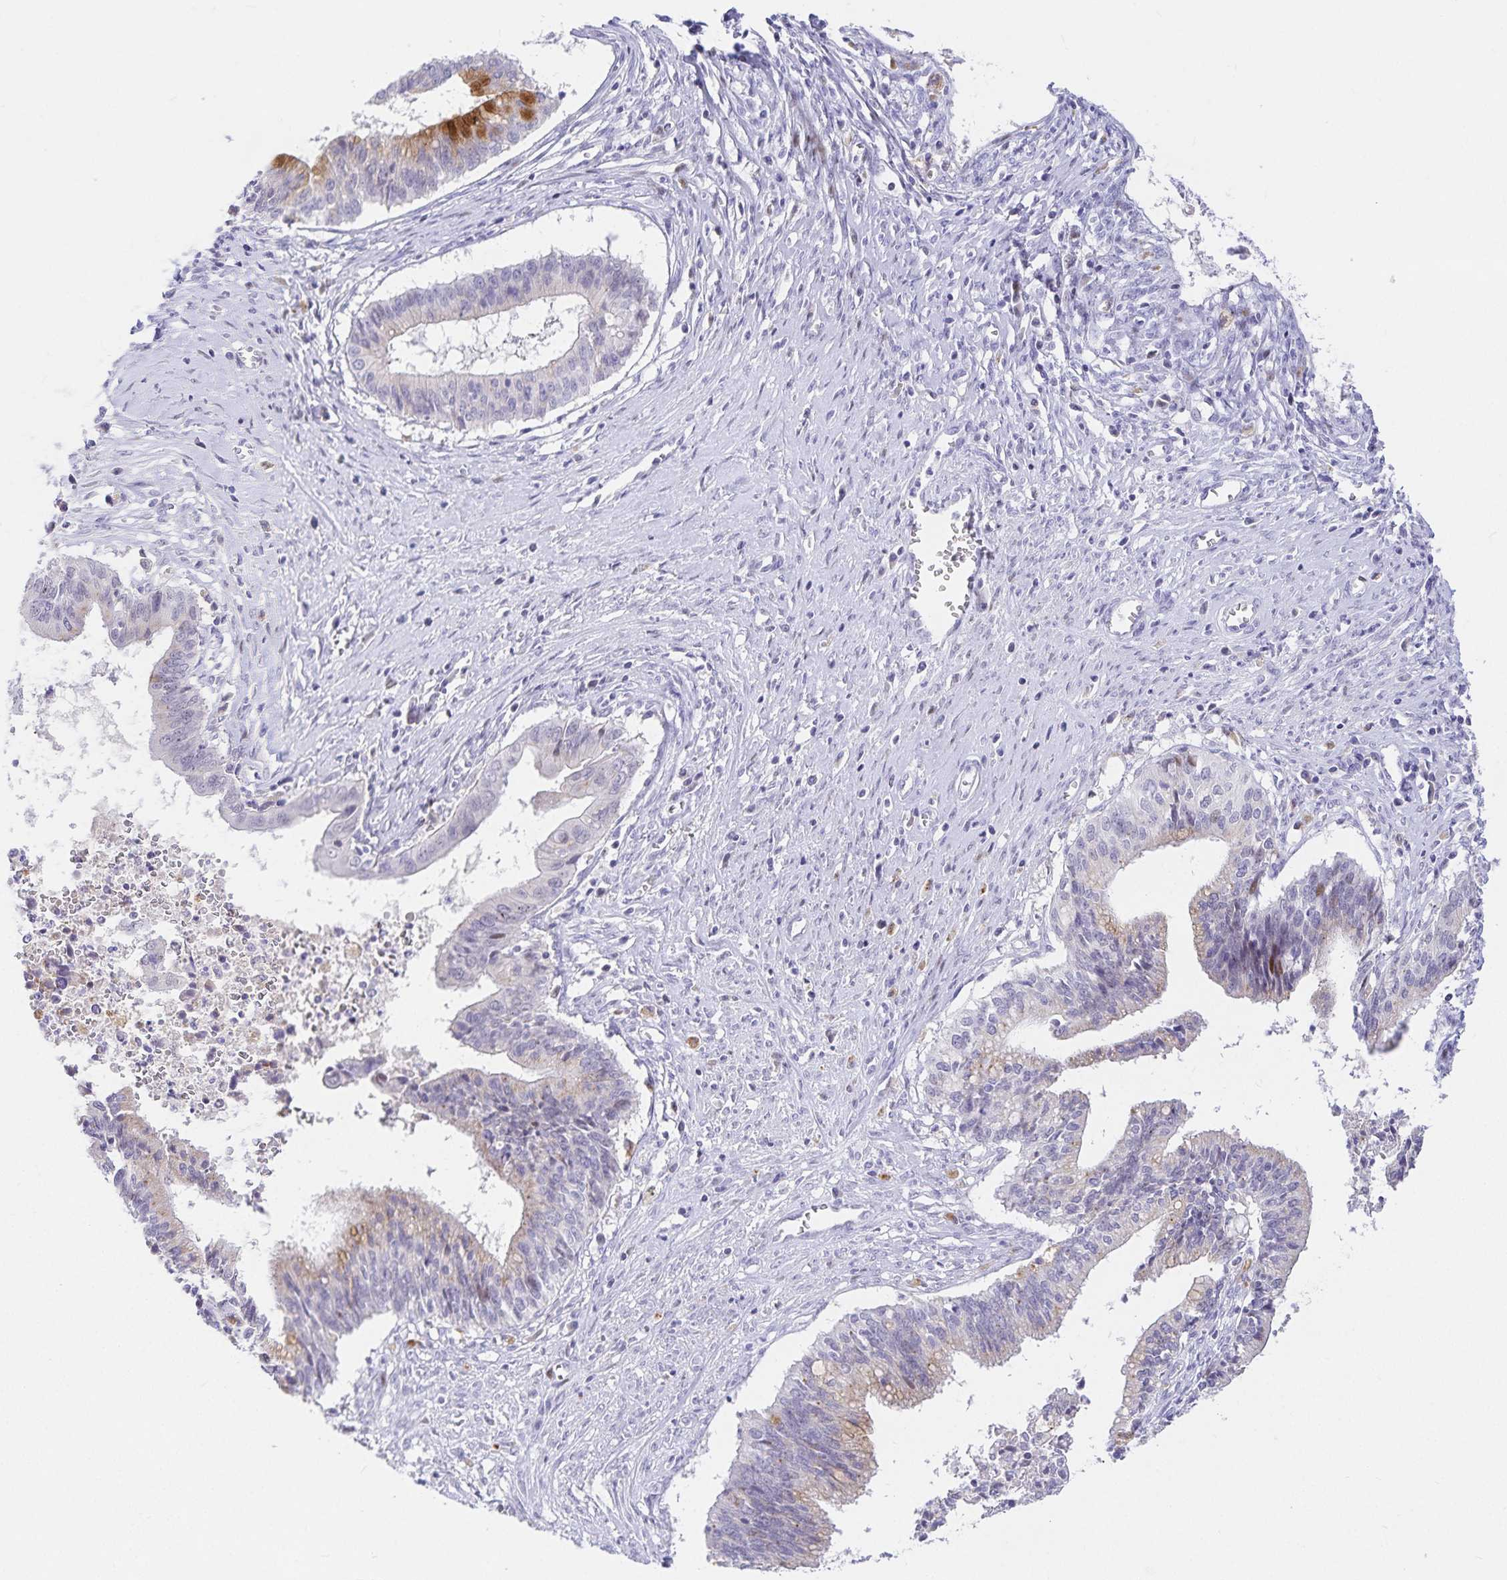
{"staining": {"intensity": "moderate", "quantity": "<25%", "location": "cytoplasmic/membranous"}, "tissue": "cervical cancer", "cell_type": "Tumor cells", "image_type": "cancer", "snomed": [{"axis": "morphology", "description": "Adenocarcinoma, NOS"}, {"axis": "topography", "description": "Cervix"}], "caption": "Immunohistochemical staining of human adenocarcinoma (cervical) exhibits moderate cytoplasmic/membranous protein staining in approximately <25% of tumor cells.", "gene": "KBTBD13", "patient": {"sex": "female", "age": 44}}